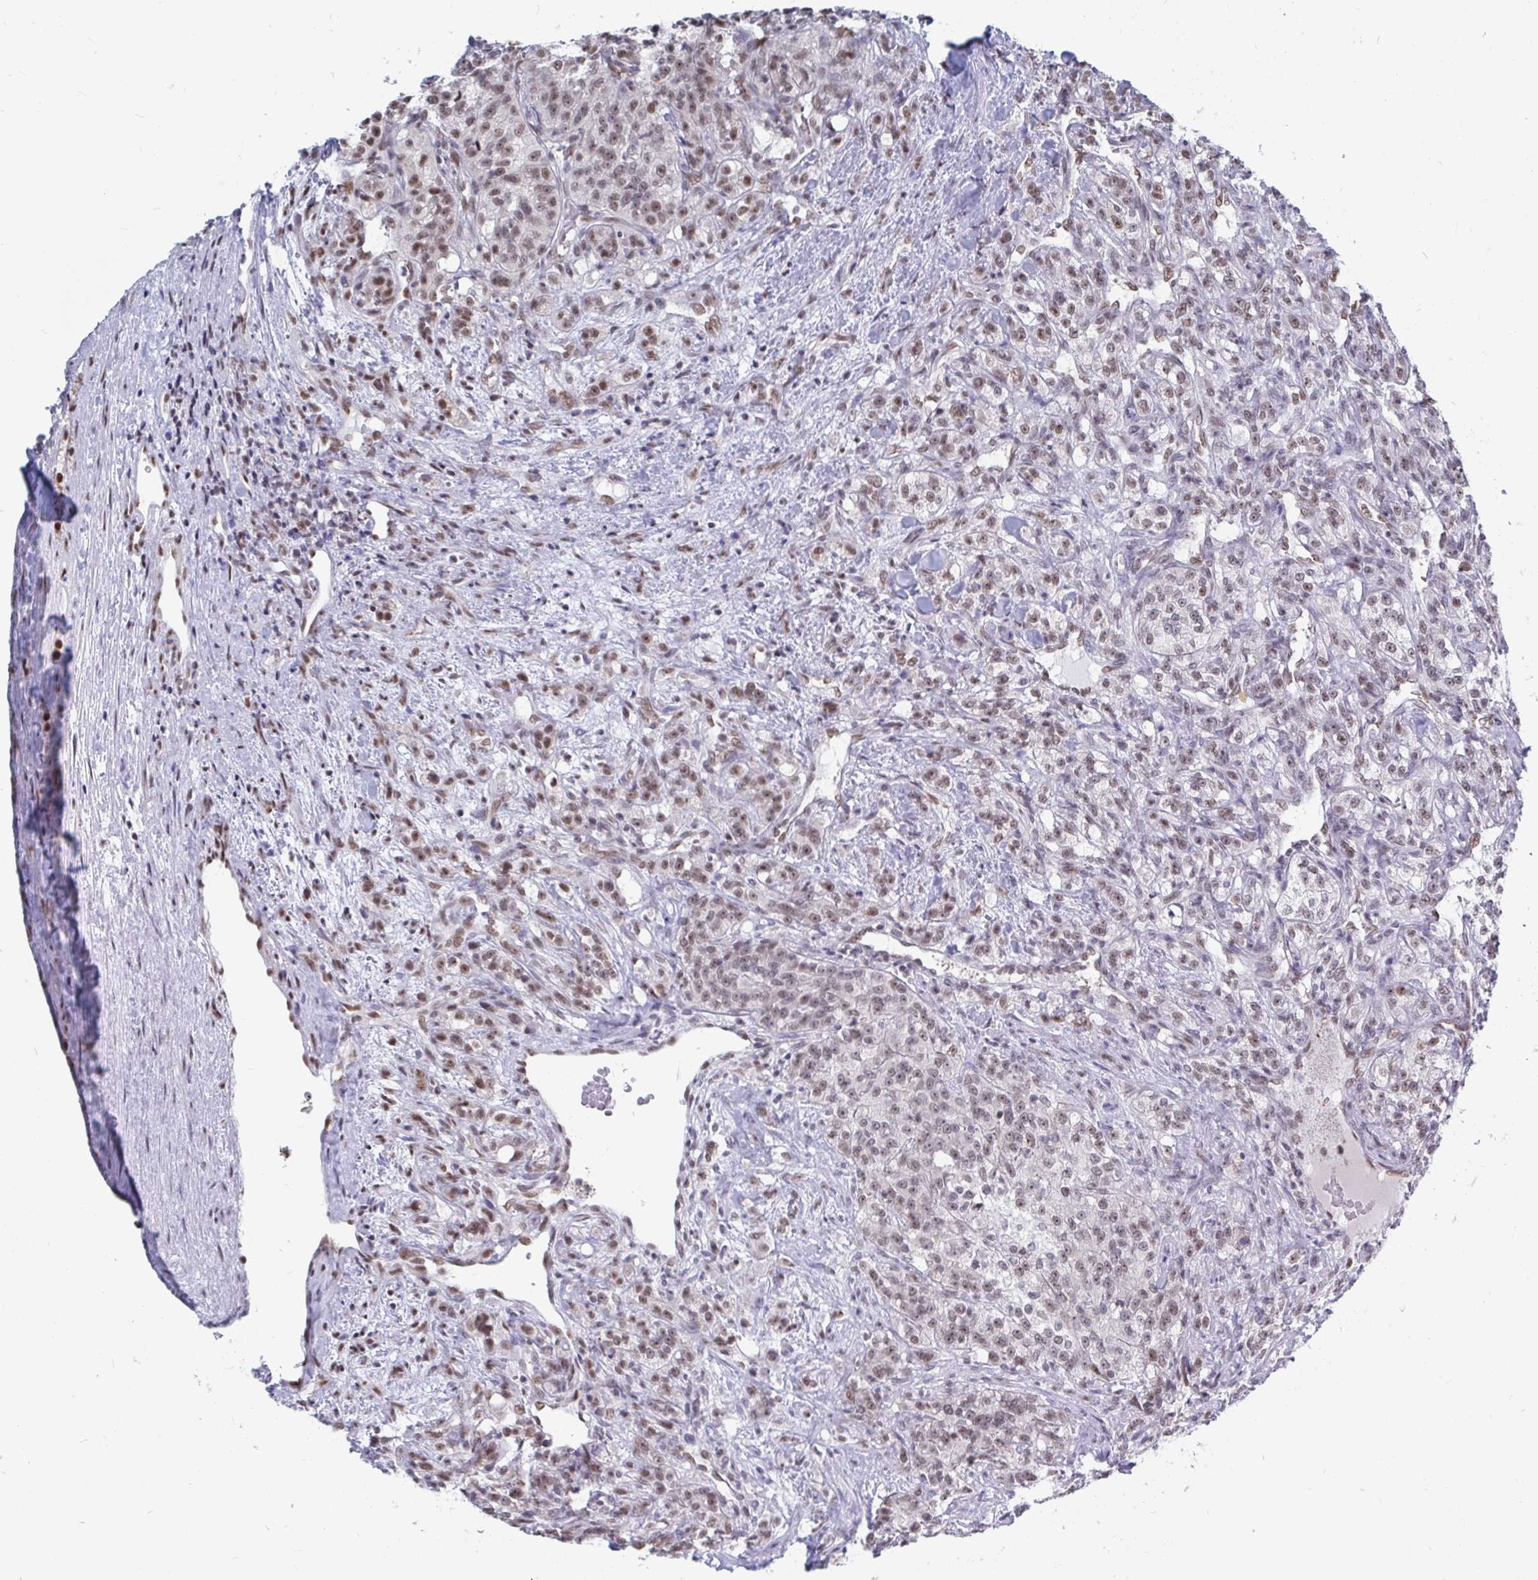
{"staining": {"intensity": "moderate", "quantity": "25%-75%", "location": "nuclear"}, "tissue": "renal cancer", "cell_type": "Tumor cells", "image_type": "cancer", "snomed": [{"axis": "morphology", "description": "Adenocarcinoma, NOS"}, {"axis": "topography", "description": "Kidney"}], "caption": "Immunohistochemistry (IHC) micrograph of human adenocarcinoma (renal) stained for a protein (brown), which shows medium levels of moderate nuclear staining in about 25%-75% of tumor cells.", "gene": "TRIP12", "patient": {"sex": "female", "age": 63}}